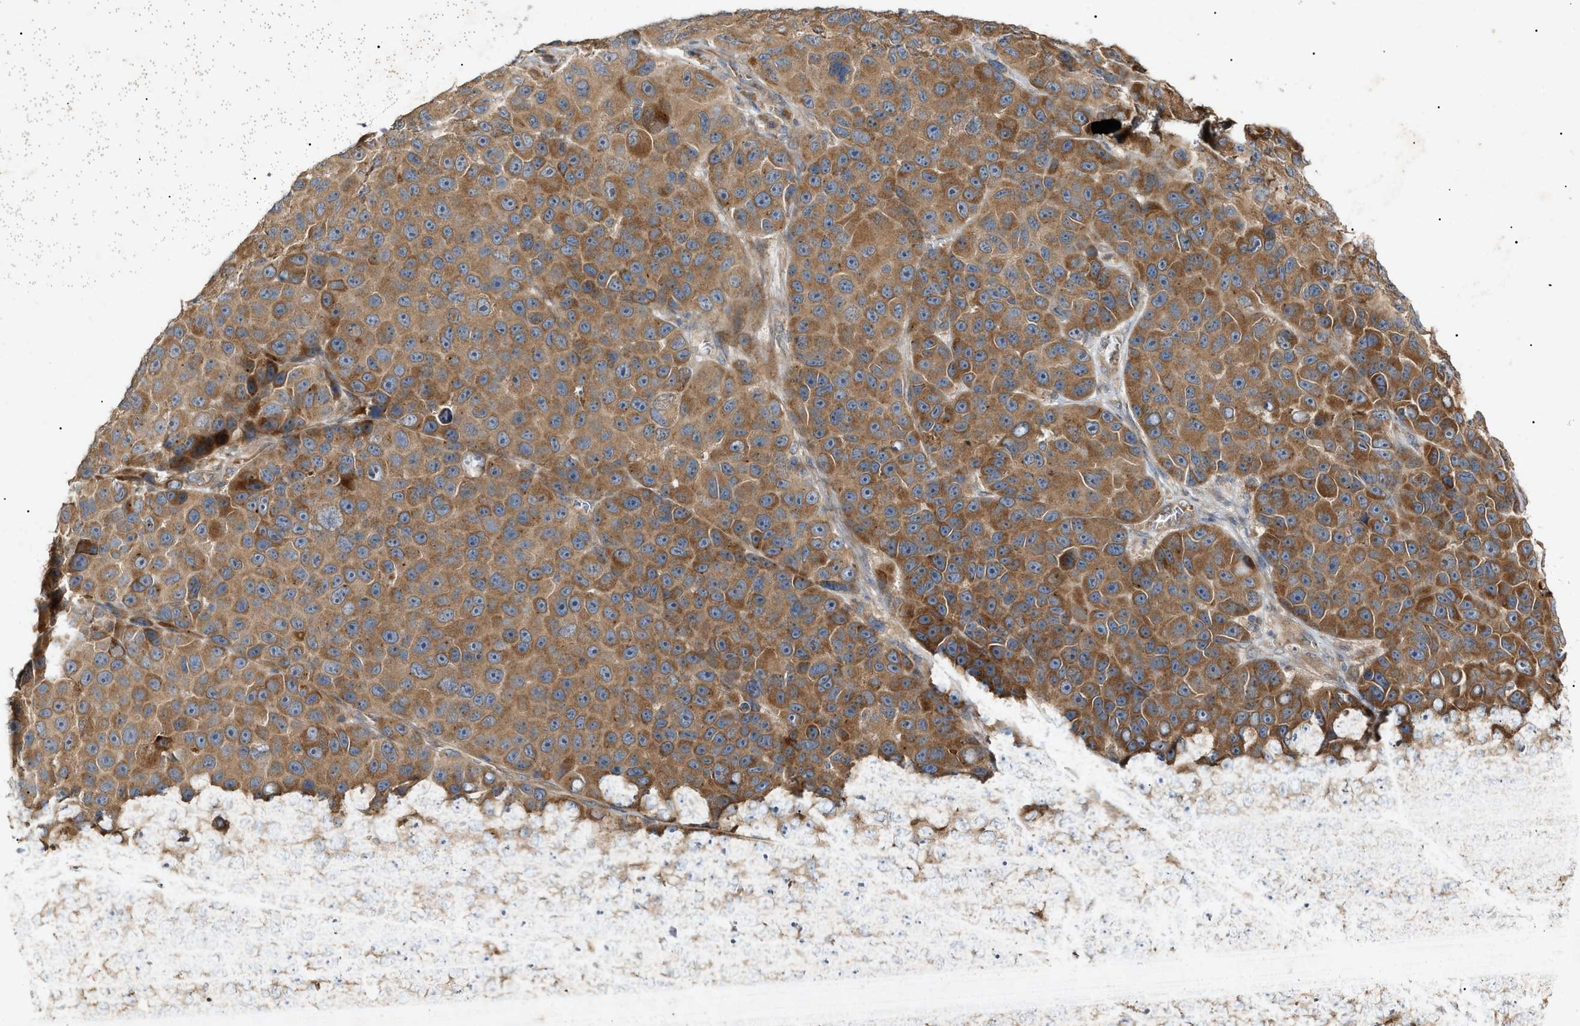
{"staining": {"intensity": "moderate", "quantity": ">75%", "location": "cytoplasmic/membranous"}, "tissue": "melanoma", "cell_type": "Tumor cells", "image_type": "cancer", "snomed": [{"axis": "morphology", "description": "Malignant melanoma, NOS"}, {"axis": "topography", "description": "Skin"}], "caption": "Melanoma tissue exhibits moderate cytoplasmic/membranous staining in about >75% of tumor cells, visualized by immunohistochemistry. The staining is performed using DAB brown chromogen to label protein expression. The nuclei are counter-stained blue using hematoxylin.", "gene": "MTCH1", "patient": {"sex": "male", "age": 53}}